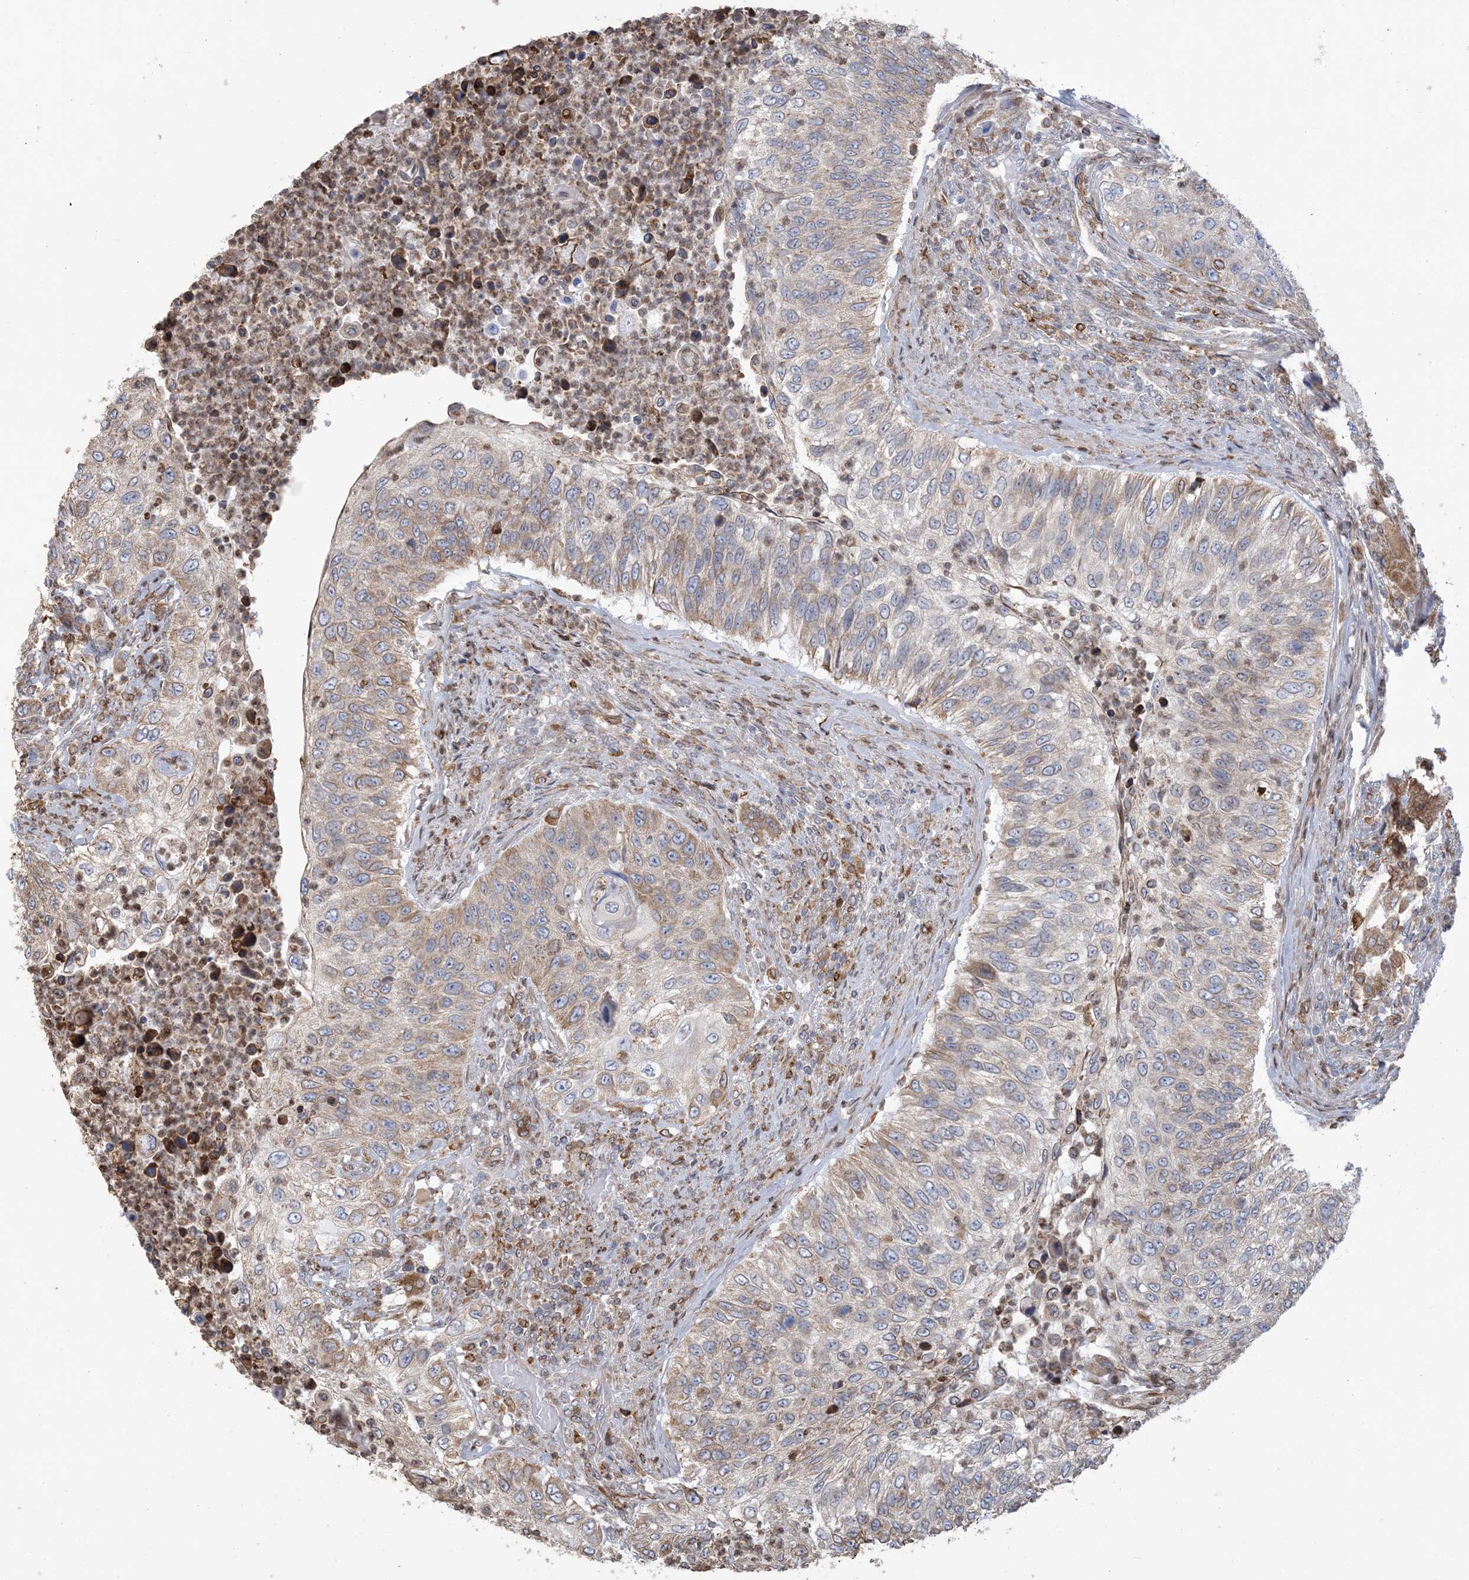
{"staining": {"intensity": "weak", "quantity": ">75%", "location": "cytoplasmic/membranous"}, "tissue": "urothelial cancer", "cell_type": "Tumor cells", "image_type": "cancer", "snomed": [{"axis": "morphology", "description": "Urothelial carcinoma, High grade"}, {"axis": "topography", "description": "Urinary bladder"}], "caption": "Urothelial carcinoma (high-grade) stained with immunohistochemistry (IHC) displays weak cytoplasmic/membranous positivity in approximately >75% of tumor cells. (DAB (3,3'-diaminobenzidine) IHC with brightfield microscopy, high magnification).", "gene": "SHANK1", "patient": {"sex": "female", "age": 60}}